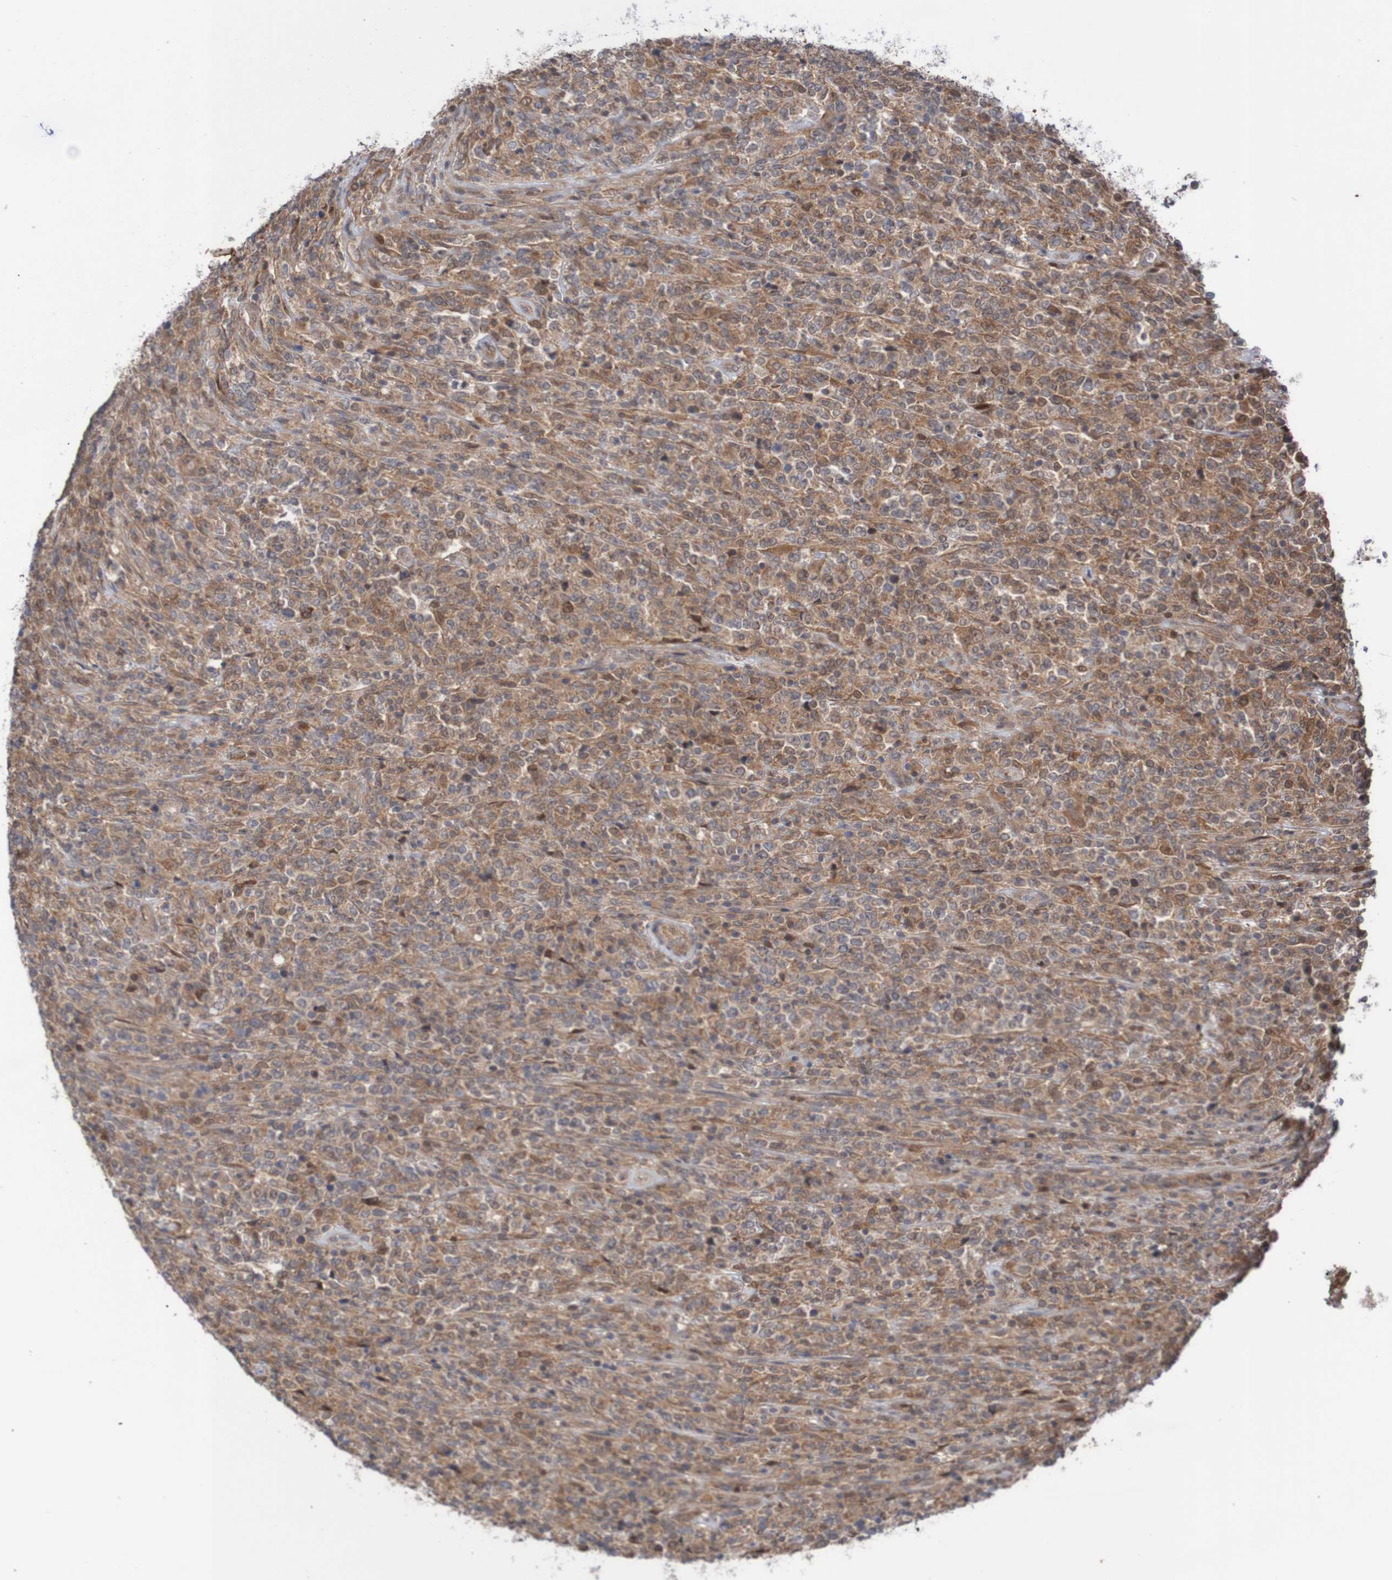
{"staining": {"intensity": "moderate", "quantity": ">75%", "location": "cytoplasmic/membranous"}, "tissue": "lymphoma", "cell_type": "Tumor cells", "image_type": "cancer", "snomed": [{"axis": "morphology", "description": "Malignant lymphoma, non-Hodgkin's type, High grade"}, {"axis": "topography", "description": "Soft tissue"}], "caption": "Brown immunohistochemical staining in high-grade malignant lymphoma, non-Hodgkin's type displays moderate cytoplasmic/membranous positivity in approximately >75% of tumor cells. Nuclei are stained in blue.", "gene": "PHPT1", "patient": {"sex": "male", "age": 18}}